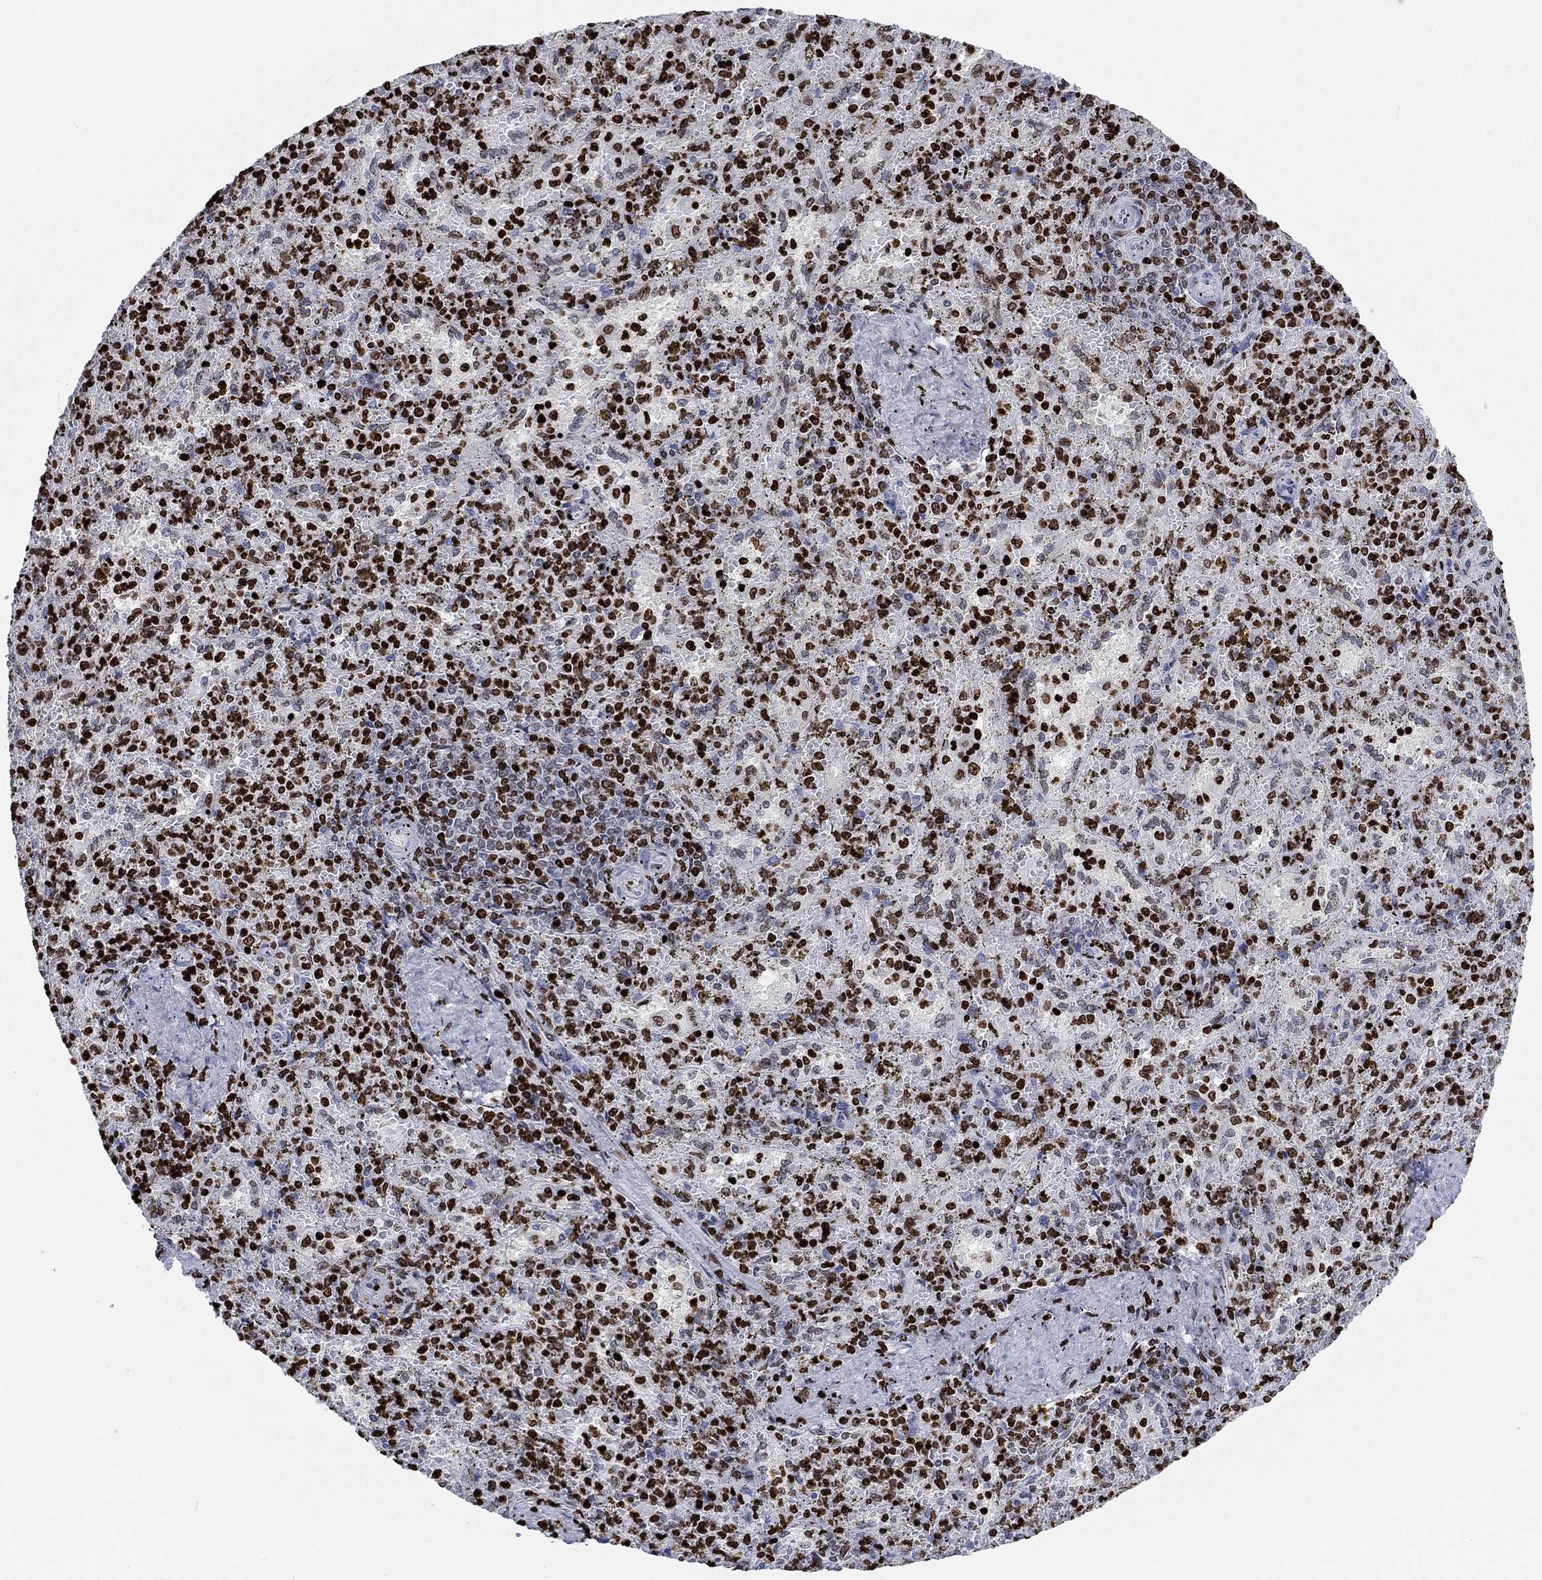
{"staining": {"intensity": "strong", "quantity": "25%-75%", "location": "nuclear"}, "tissue": "spleen", "cell_type": "Cells in red pulp", "image_type": "normal", "snomed": [{"axis": "morphology", "description": "Normal tissue, NOS"}, {"axis": "topography", "description": "Spleen"}], "caption": "Immunohistochemical staining of normal spleen demonstrates high levels of strong nuclear expression in approximately 25%-75% of cells in red pulp.", "gene": "H1", "patient": {"sex": "female", "age": 50}}